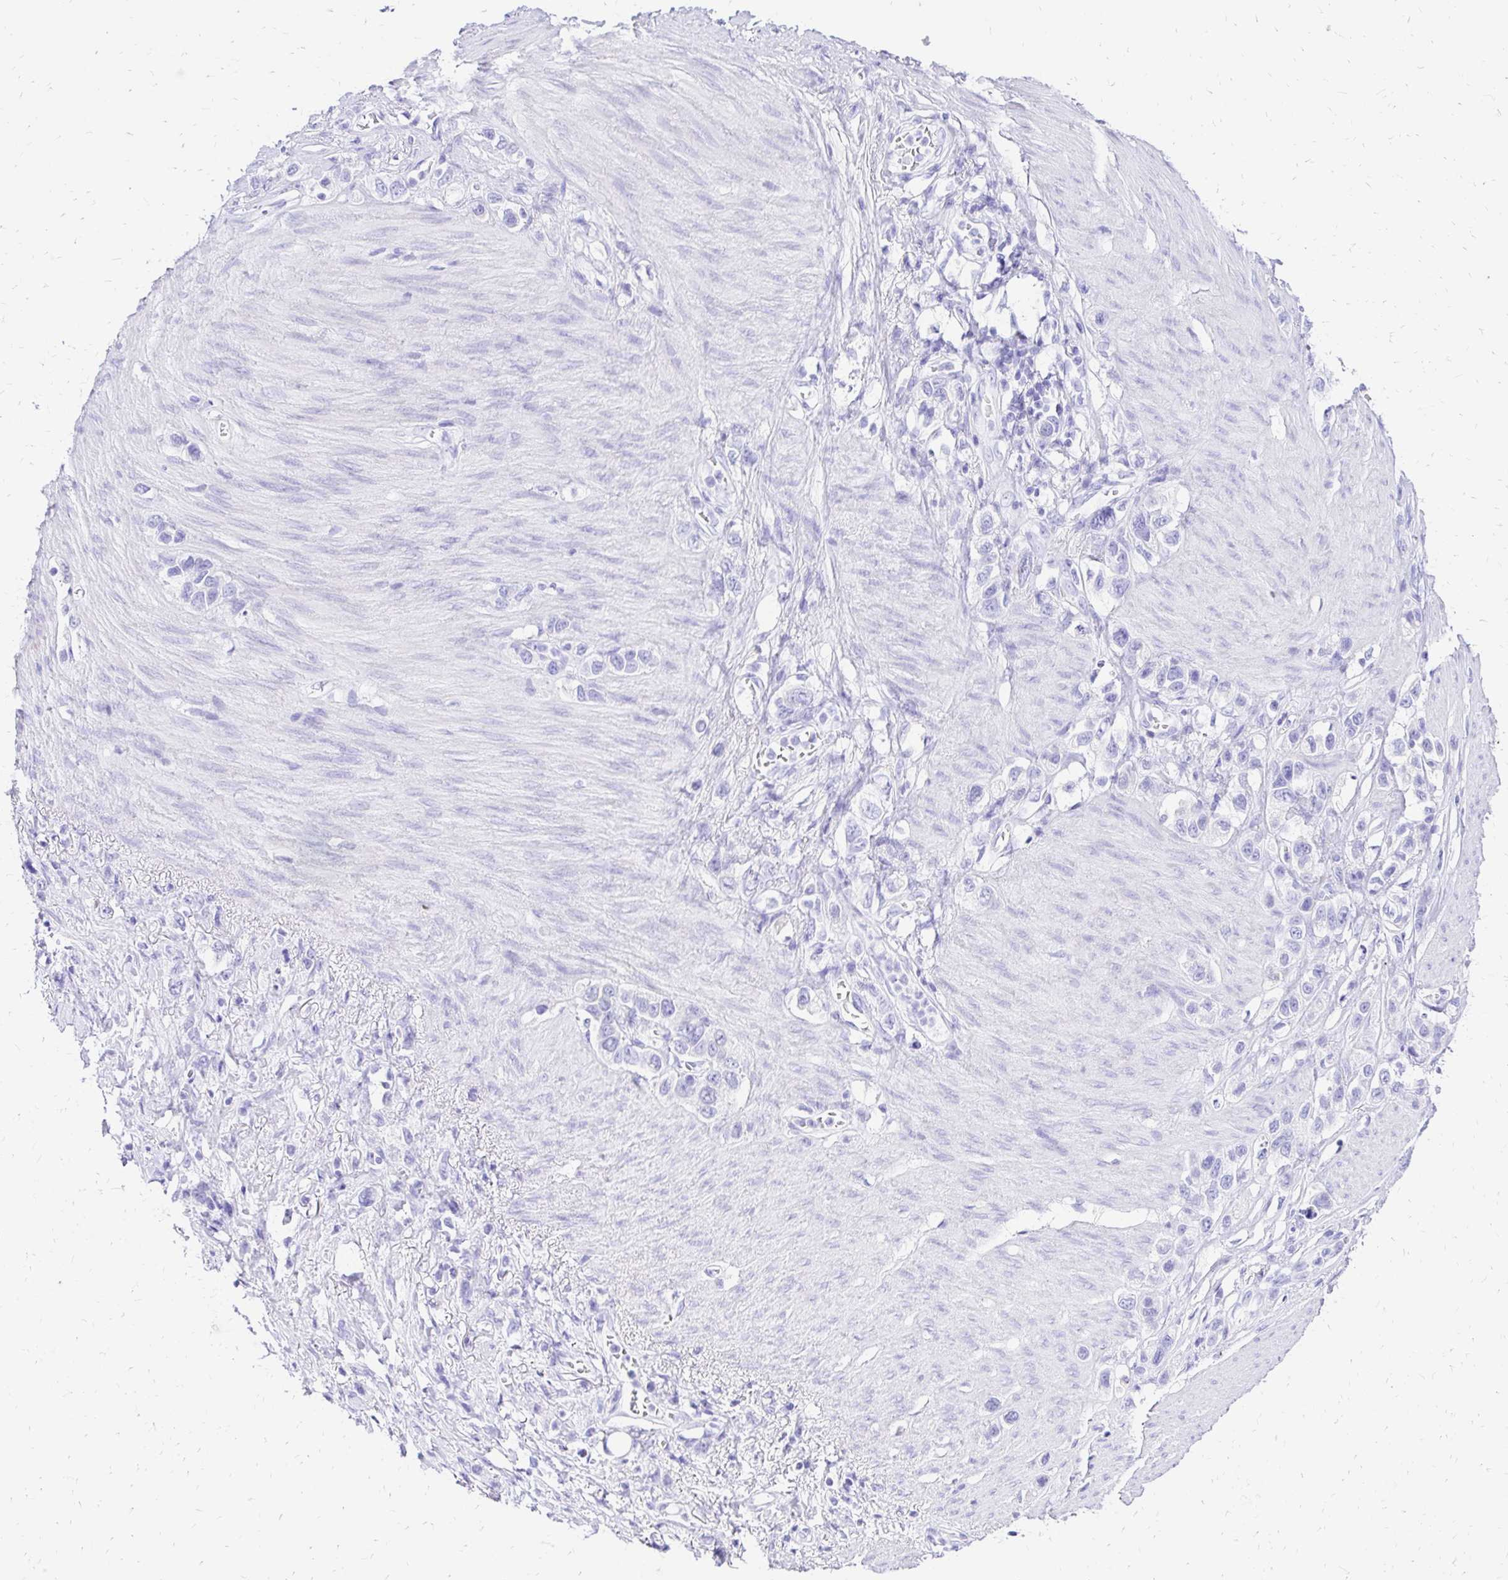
{"staining": {"intensity": "negative", "quantity": "none", "location": "none"}, "tissue": "stomach cancer", "cell_type": "Tumor cells", "image_type": "cancer", "snomed": [{"axis": "morphology", "description": "Adenocarcinoma, NOS"}, {"axis": "topography", "description": "Stomach"}], "caption": "Human adenocarcinoma (stomach) stained for a protein using immunohistochemistry exhibits no staining in tumor cells.", "gene": "S100G", "patient": {"sex": "female", "age": 65}}